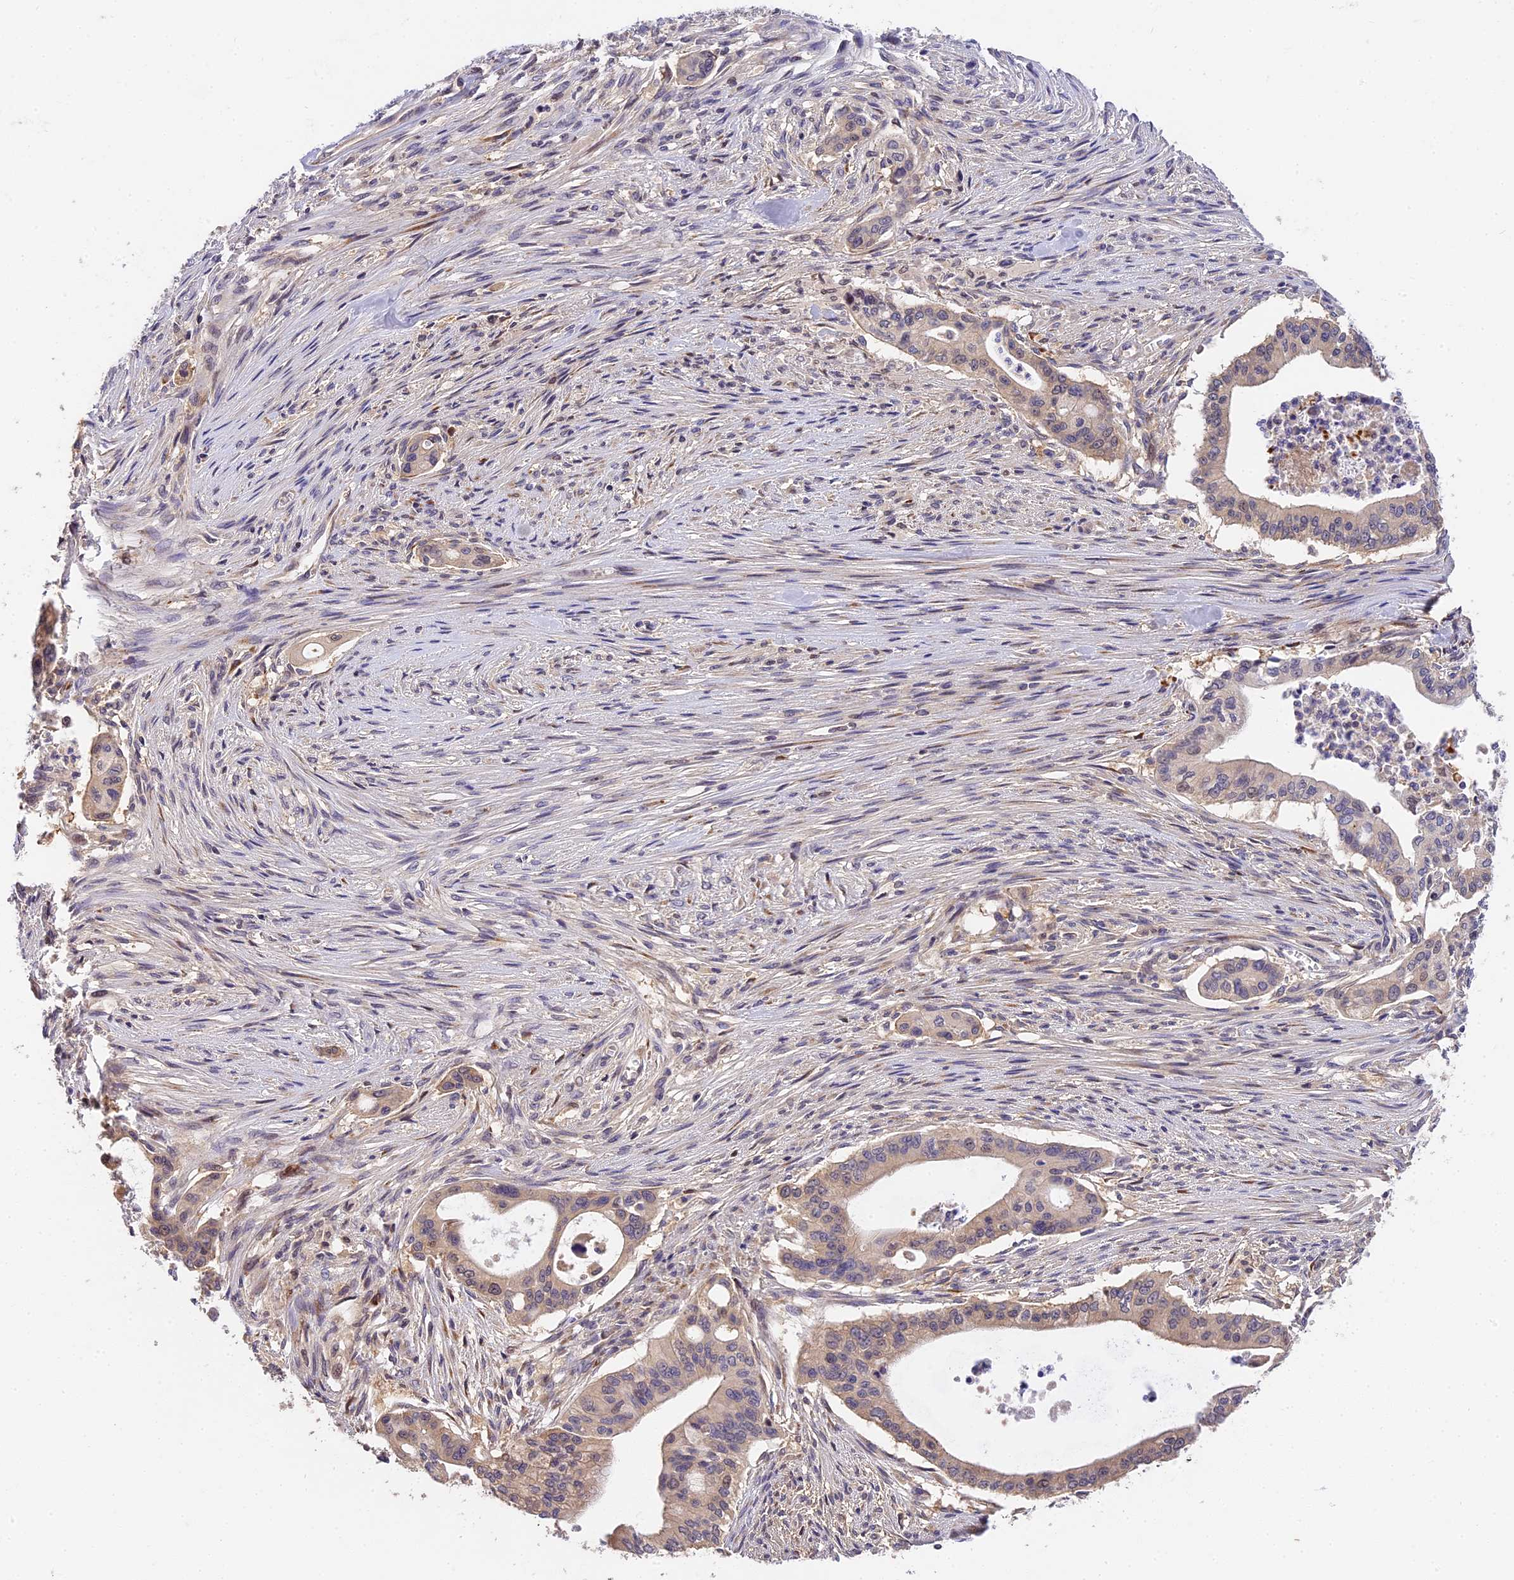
{"staining": {"intensity": "weak", "quantity": ">75%", "location": "cytoplasmic/membranous,nuclear"}, "tissue": "pancreatic cancer", "cell_type": "Tumor cells", "image_type": "cancer", "snomed": [{"axis": "morphology", "description": "Adenocarcinoma, NOS"}, {"axis": "topography", "description": "Pancreas"}], "caption": "Pancreatic cancer (adenocarcinoma) was stained to show a protein in brown. There is low levels of weak cytoplasmic/membranous and nuclear positivity in about >75% of tumor cells. The staining is performed using DAB (3,3'-diaminobenzidine) brown chromogen to label protein expression. The nuclei are counter-stained blue using hematoxylin.", "gene": "BSCL2", "patient": {"sex": "male", "age": 46}}